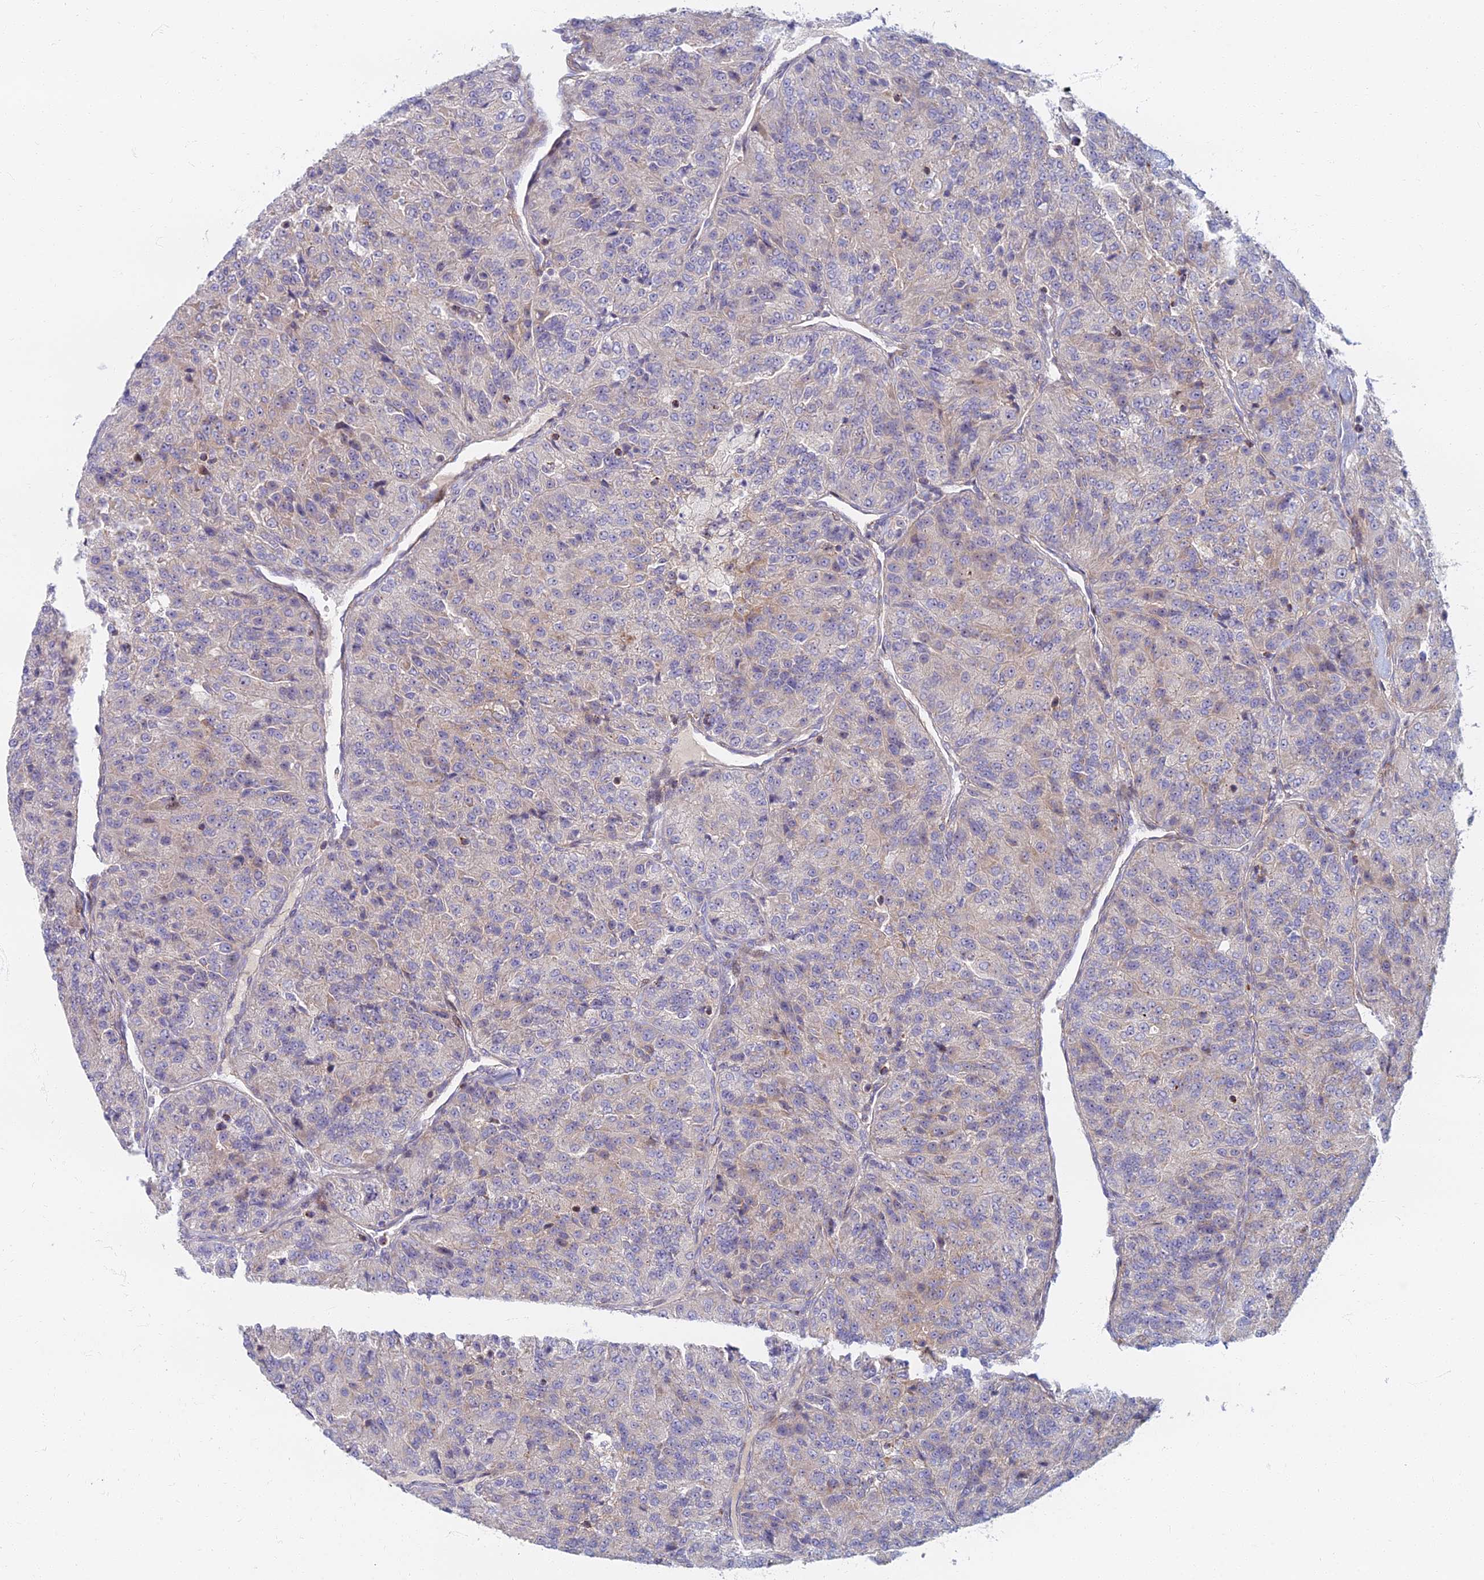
{"staining": {"intensity": "negative", "quantity": "none", "location": "none"}, "tissue": "renal cancer", "cell_type": "Tumor cells", "image_type": "cancer", "snomed": [{"axis": "morphology", "description": "Adenocarcinoma, NOS"}, {"axis": "topography", "description": "Kidney"}], "caption": "IHC of human renal adenocarcinoma demonstrates no positivity in tumor cells.", "gene": "C15orf40", "patient": {"sex": "female", "age": 63}}